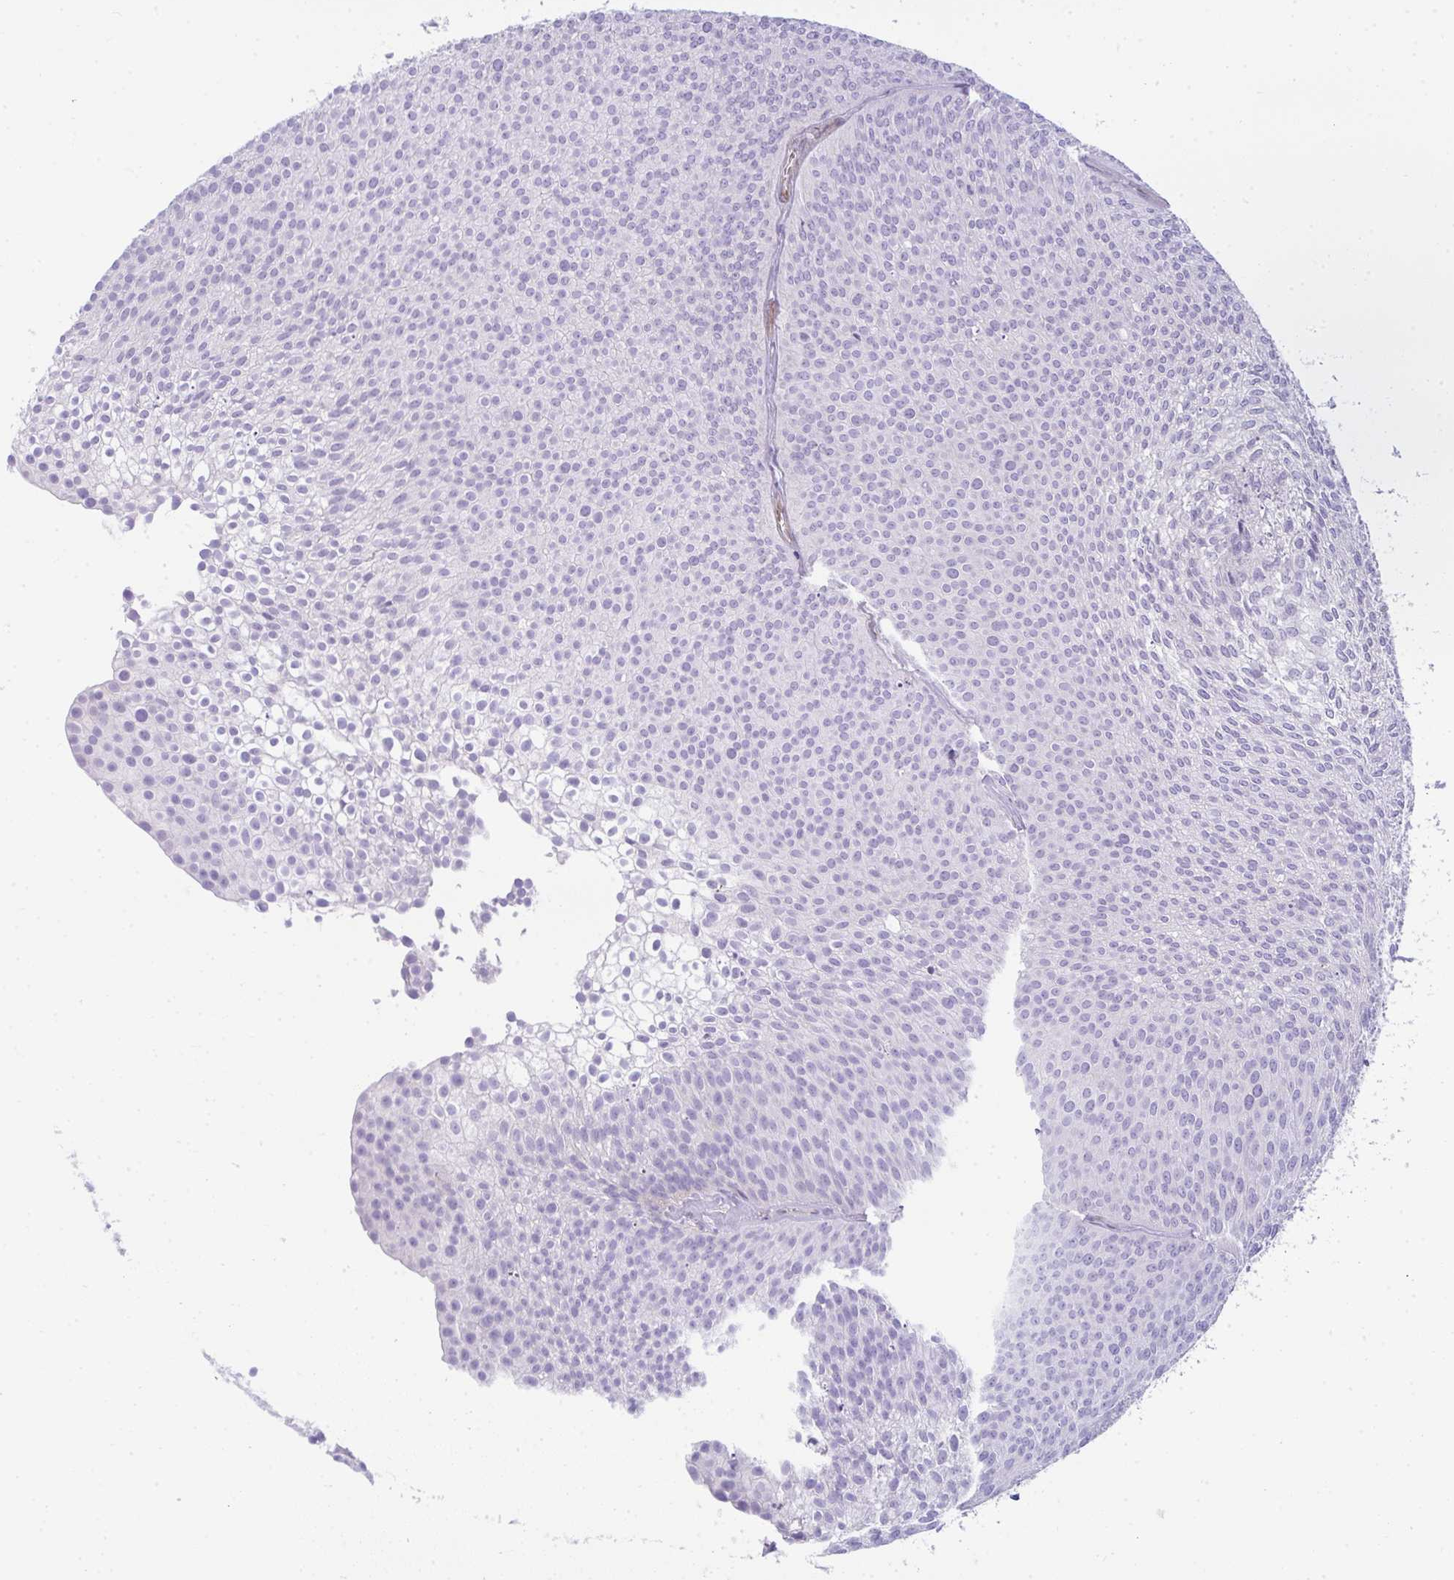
{"staining": {"intensity": "negative", "quantity": "none", "location": "none"}, "tissue": "urothelial cancer", "cell_type": "Tumor cells", "image_type": "cancer", "snomed": [{"axis": "morphology", "description": "Urothelial carcinoma, Low grade"}, {"axis": "topography", "description": "Urinary bladder"}], "caption": "Urothelial cancer was stained to show a protein in brown. There is no significant staining in tumor cells.", "gene": "CDRT15", "patient": {"sex": "male", "age": 91}}